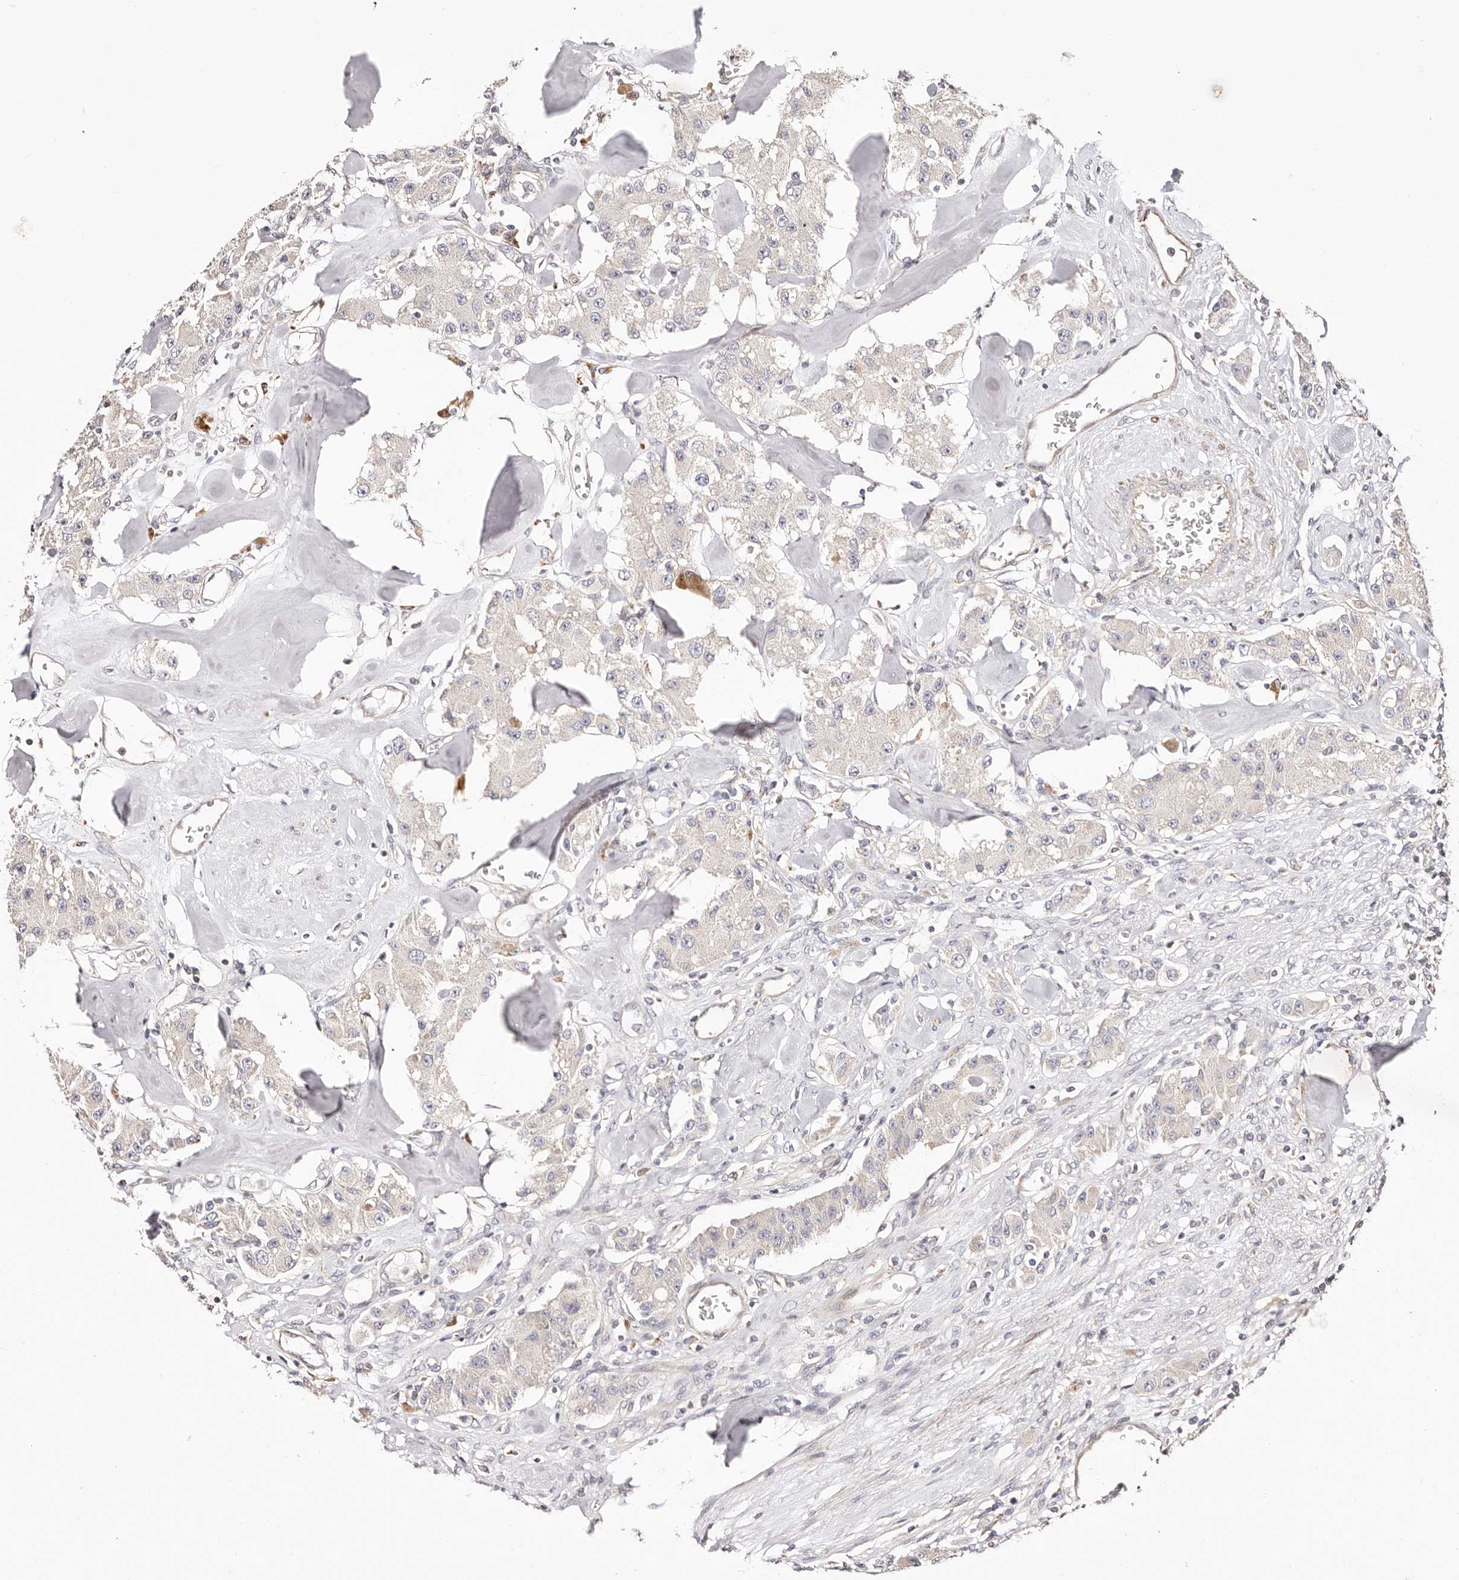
{"staining": {"intensity": "negative", "quantity": "none", "location": "none"}, "tissue": "carcinoid", "cell_type": "Tumor cells", "image_type": "cancer", "snomed": [{"axis": "morphology", "description": "Carcinoid, malignant, NOS"}, {"axis": "topography", "description": "Pancreas"}], "caption": "High magnification brightfield microscopy of malignant carcinoid stained with DAB (brown) and counterstained with hematoxylin (blue): tumor cells show no significant expression.", "gene": "MAPK1", "patient": {"sex": "male", "age": 41}}